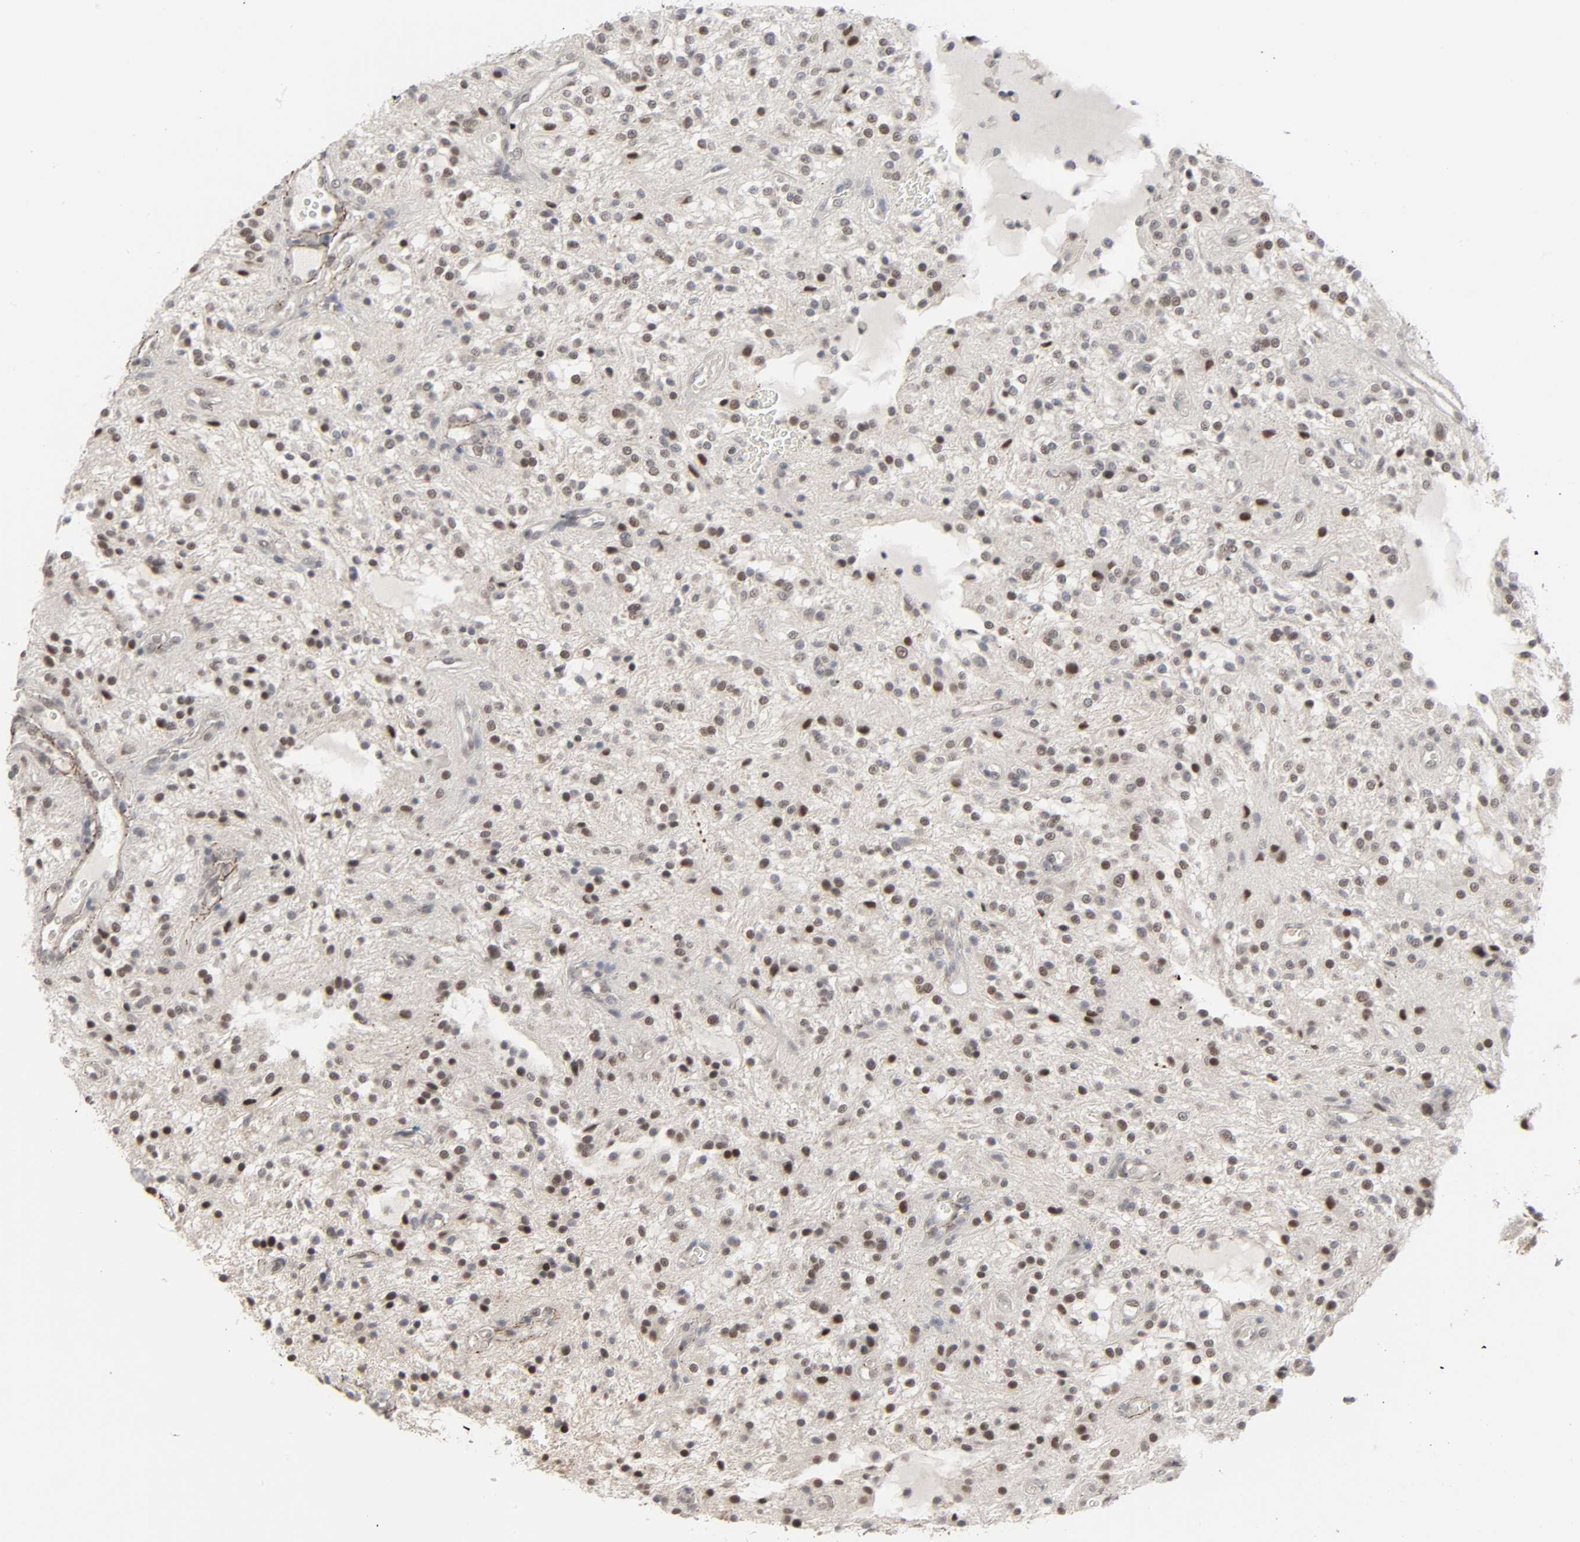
{"staining": {"intensity": "moderate", "quantity": "25%-75%", "location": "nuclear"}, "tissue": "glioma", "cell_type": "Tumor cells", "image_type": "cancer", "snomed": [{"axis": "morphology", "description": "Glioma, malignant, NOS"}, {"axis": "topography", "description": "Cerebellum"}], "caption": "Brown immunohistochemical staining in glioma reveals moderate nuclear expression in about 25%-75% of tumor cells.", "gene": "ZNF222", "patient": {"sex": "female", "age": 10}}